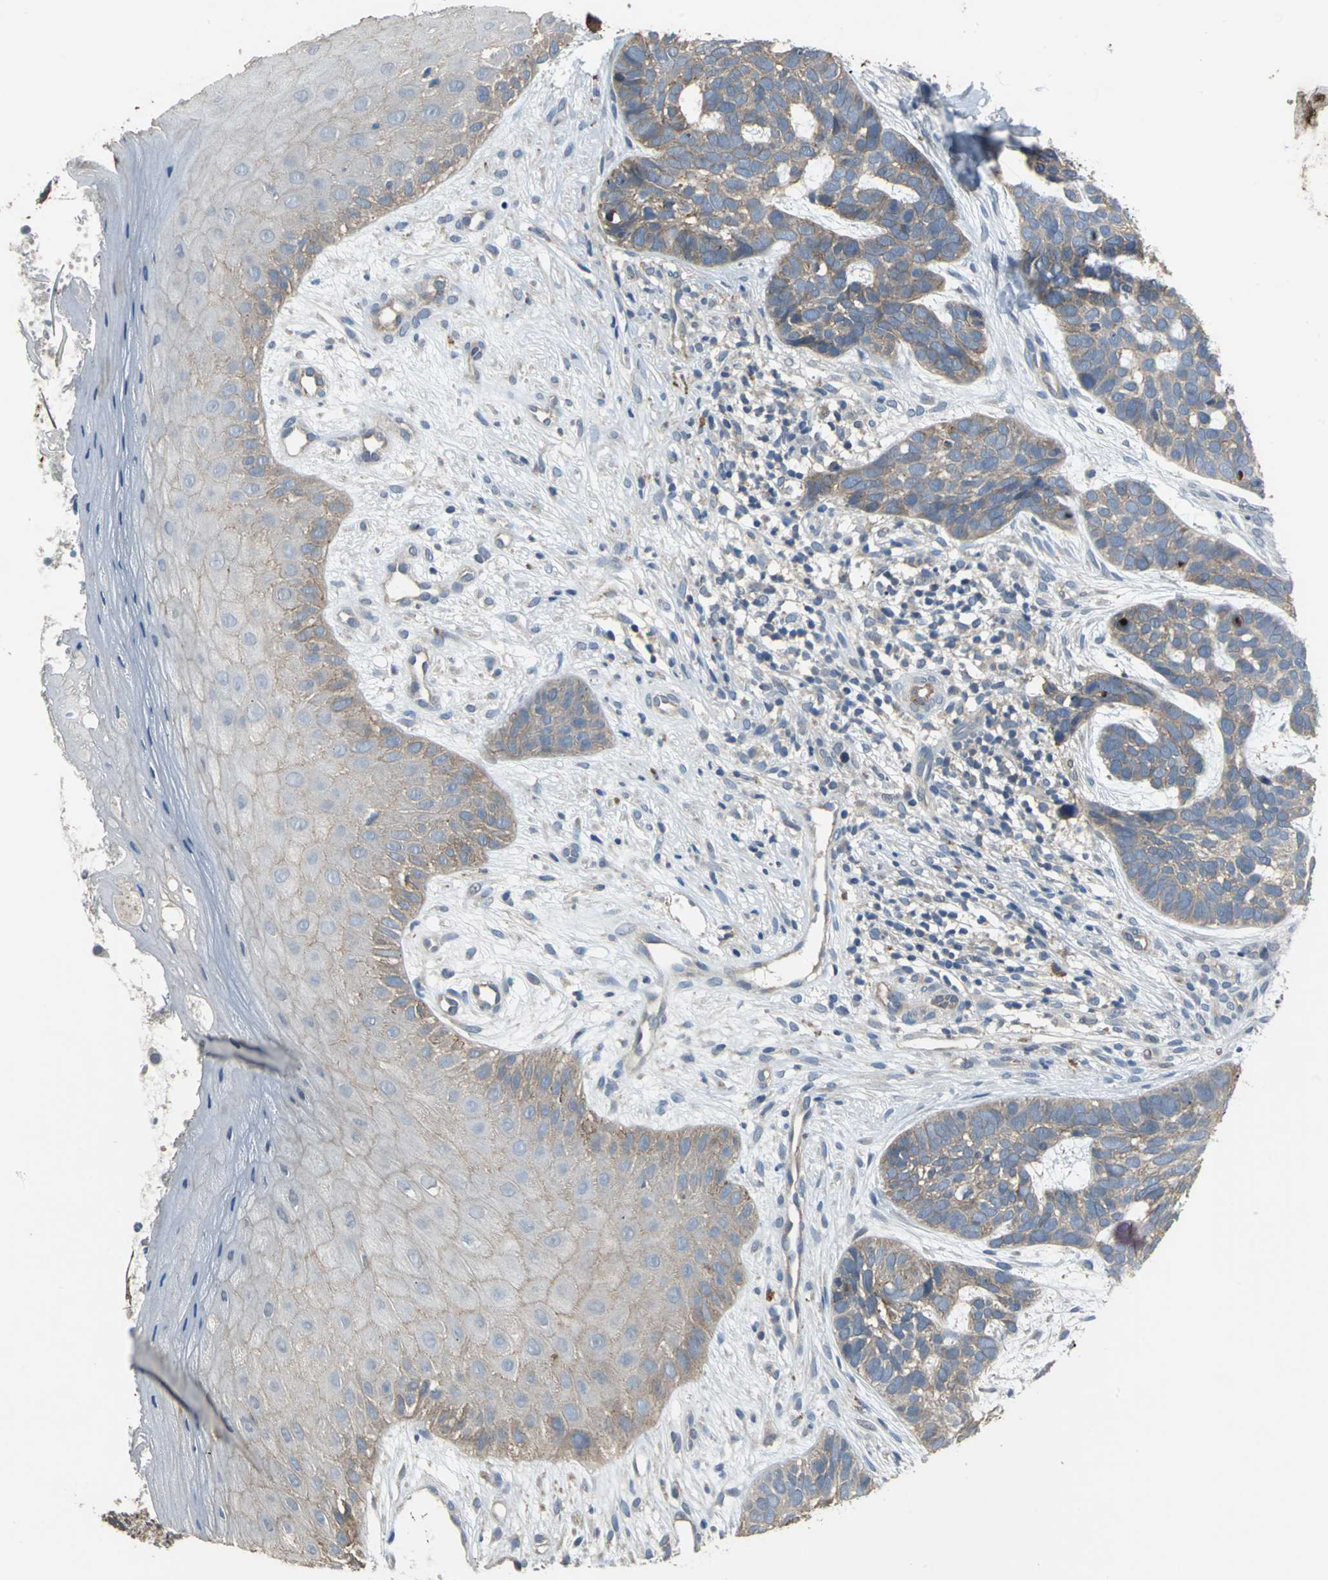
{"staining": {"intensity": "moderate", "quantity": ">75%", "location": "cytoplasmic/membranous"}, "tissue": "skin cancer", "cell_type": "Tumor cells", "image_type": "cancer", "snomed": [{"axis": "morphology", "description": "Basal cell carcinoma"}, {"axis": "topography", "description": "Skin"}], "caption": "Human skin cancer stained with a brown dye shows moderate cytoplasmic/membranous positive expression in approximately >75% of tumor cells.", "gene": "MET", "patient": {"sex": "male", "age": 87}}